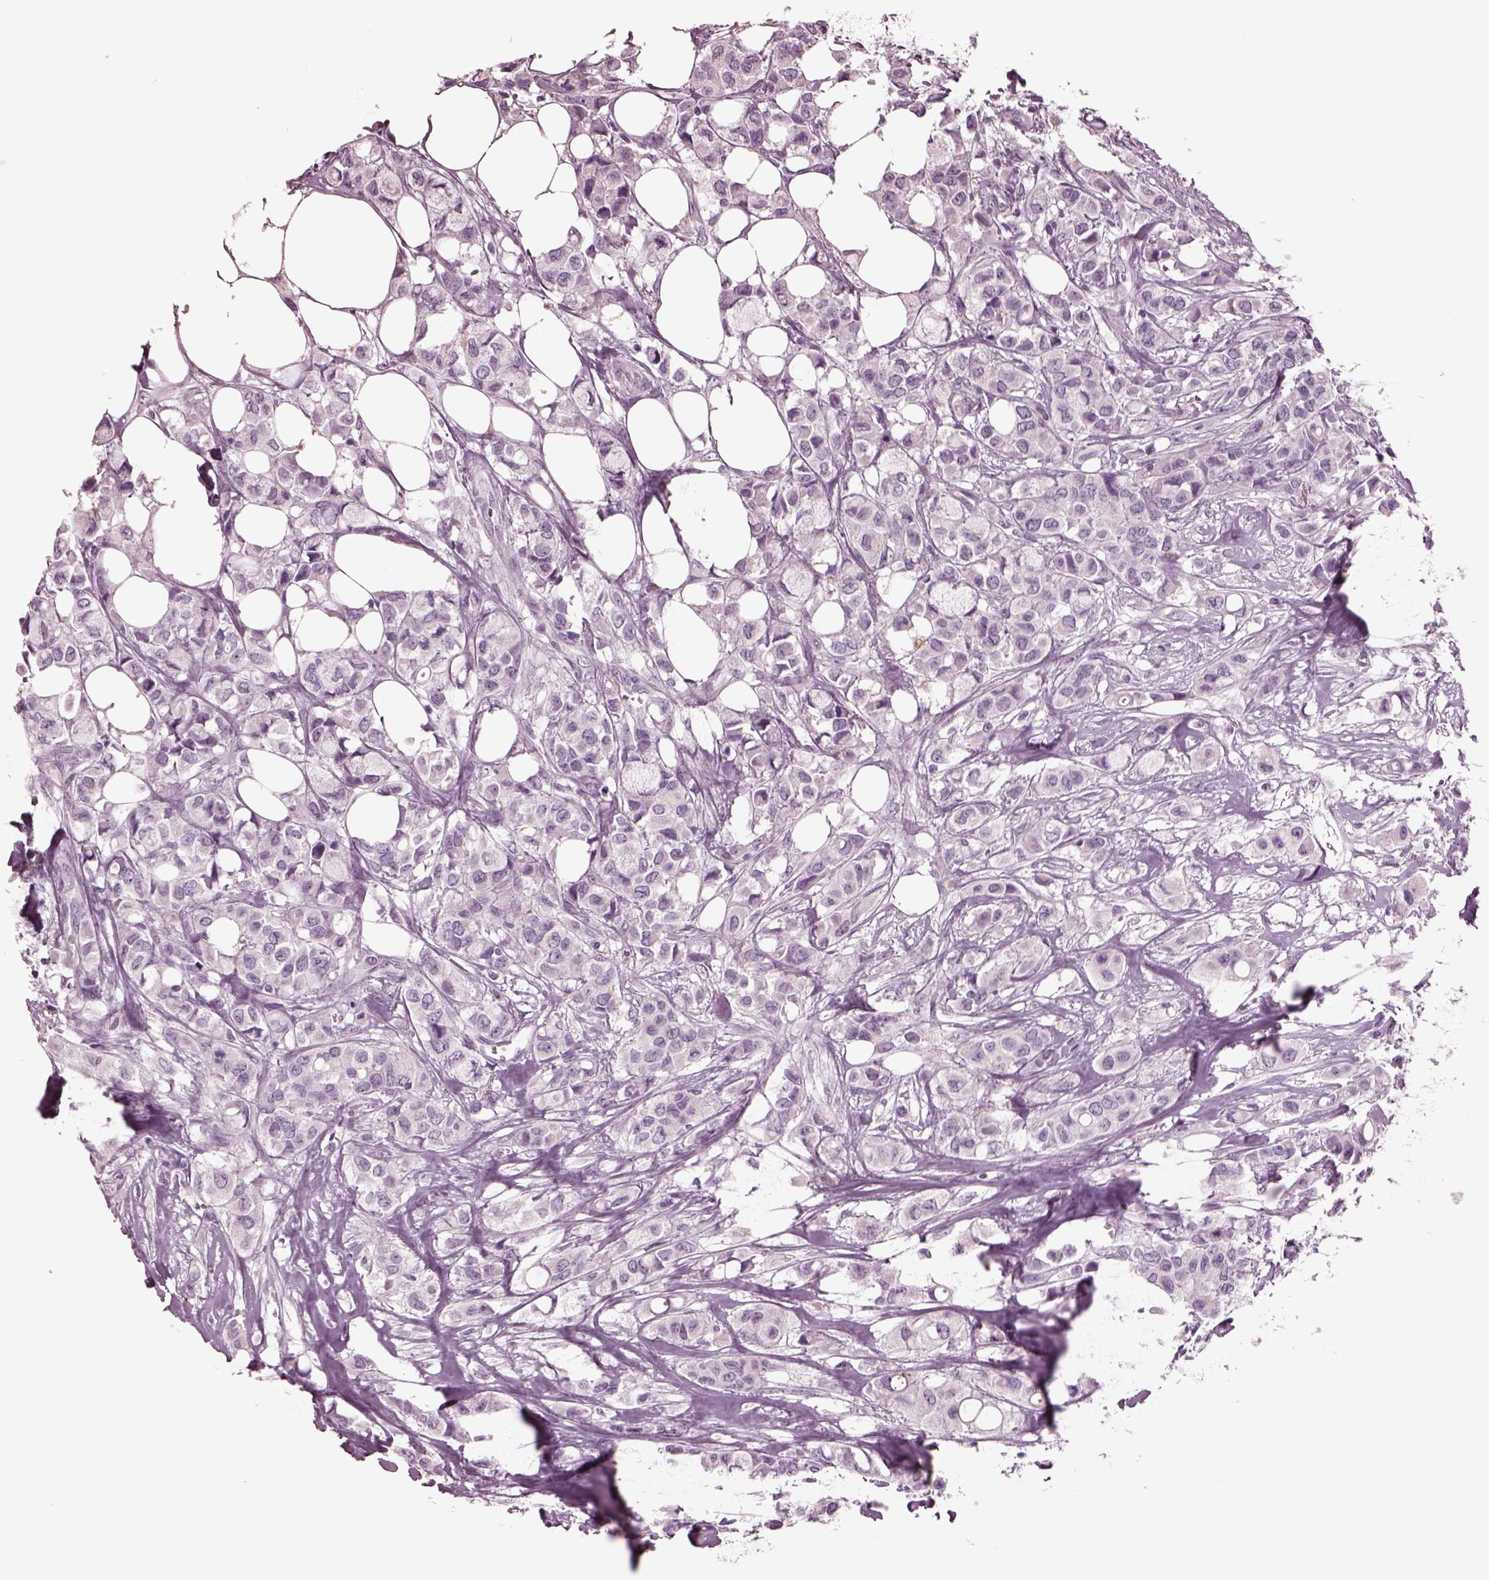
{"staining": {"intensity": "negative", "quantity": "none", "location": "none"}, "tissue": "breast cancer", "cell_type": "Tumor cells", "image_type": "cancer", "snomed": [{"axis": "morphology", "description": "Duct carcinoma"}, {"axis": "topography", "description": "Breast"}], "caption": "A histopathology image of human breast cancer is negative for staining in tumor cells. (DAB (3,3'-diaminobenzidine) immunohistochemistry visualized using brightfield microscopy, high magnification).", "gene": "MIB2", "patient": {"sex": "female", "age": 85}}